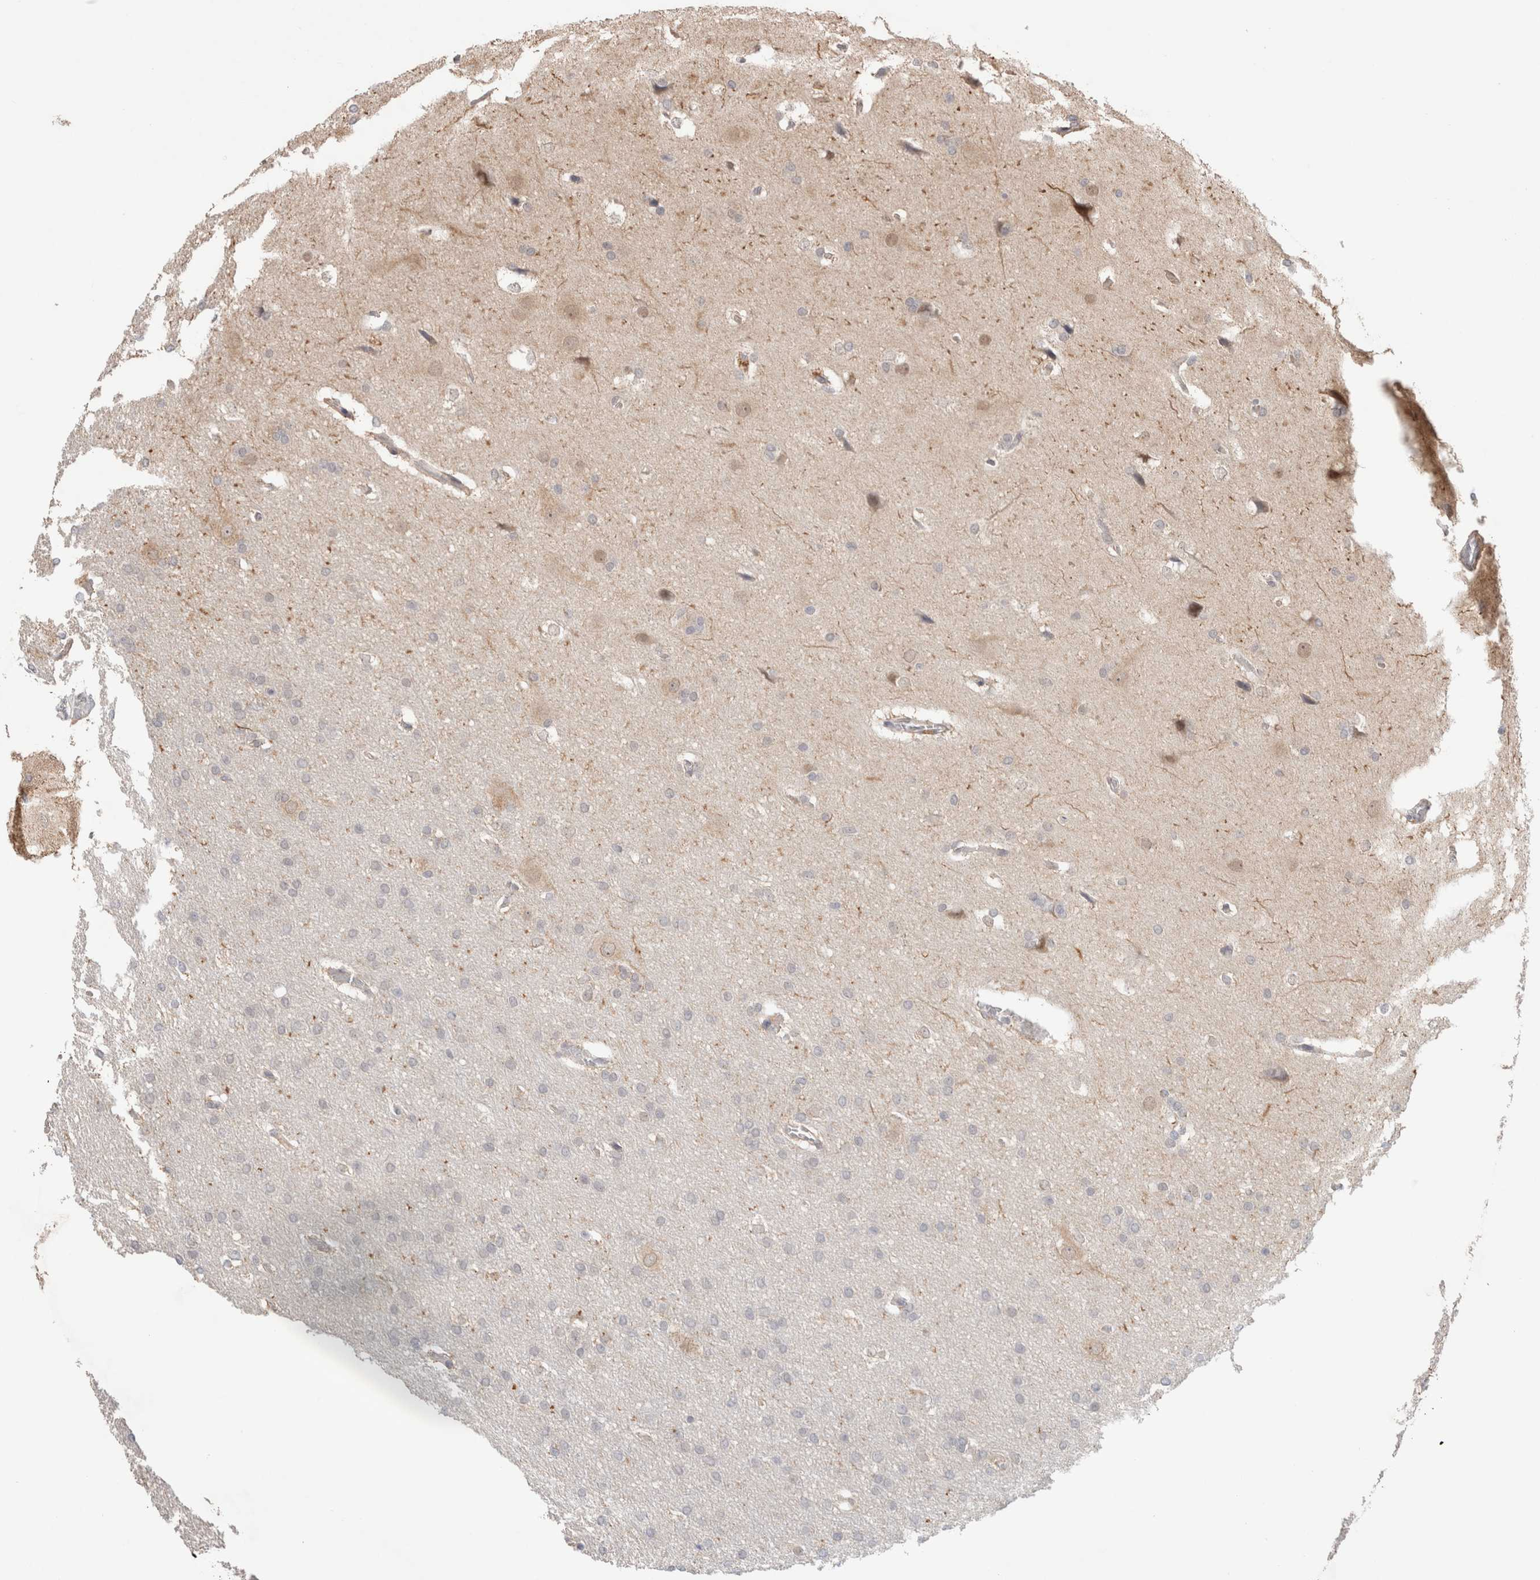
{"staining": {"intensity": "weak", "quantity": "<25%", "location": "nuclear"}, "tissue": "glioma", "cell_type": "Tumor cells", "image_type": "cancer", "snomed": [{"axis": "morphology", "description": "Glioma, malignant, Low grade"}, {"axis": "topography", "description": "Brain"}], "caption": "Immunohistochemical staining of glioma exhibits no significant staining in tumor cells.", "gene": "SYDE2", "patient": {"sex": "female", "age": 37}}